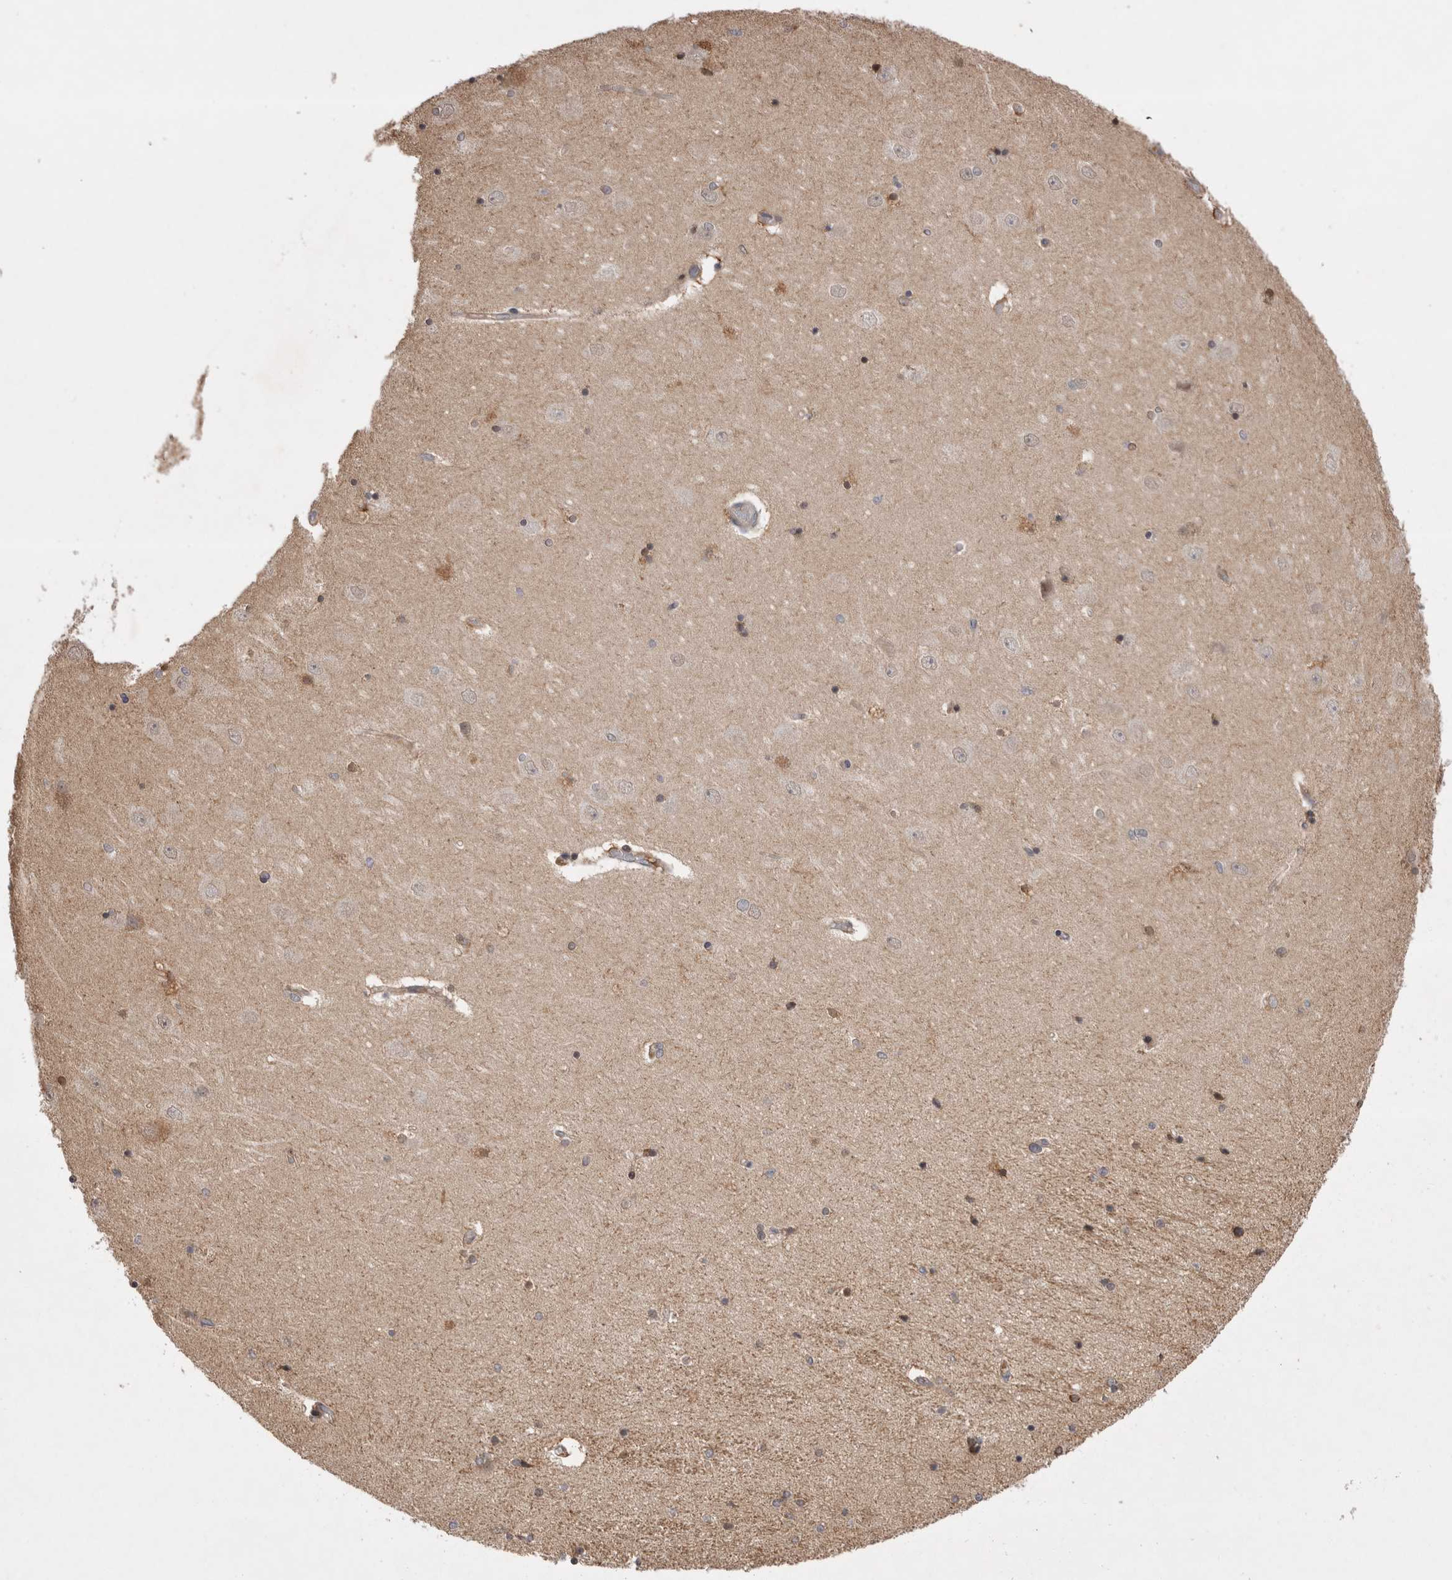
{"staining": {"intensity": "weak", "quantity": "<25%", "location": "nuclear"}, "tissue": "hippocampus", "cell_type": "Glial cells", "image_type": "normal", "snomed": [{"axis": "morphology", "description": "Normal tissue, NOS"}, {"axis": "topography", "description": "Hippocampus"}], "caption": "The image displays no staining of glial cells in unremarkable hippocampus.", "gene": "PLEKHM1", "patient": {"sex": "female", "age": 54}}